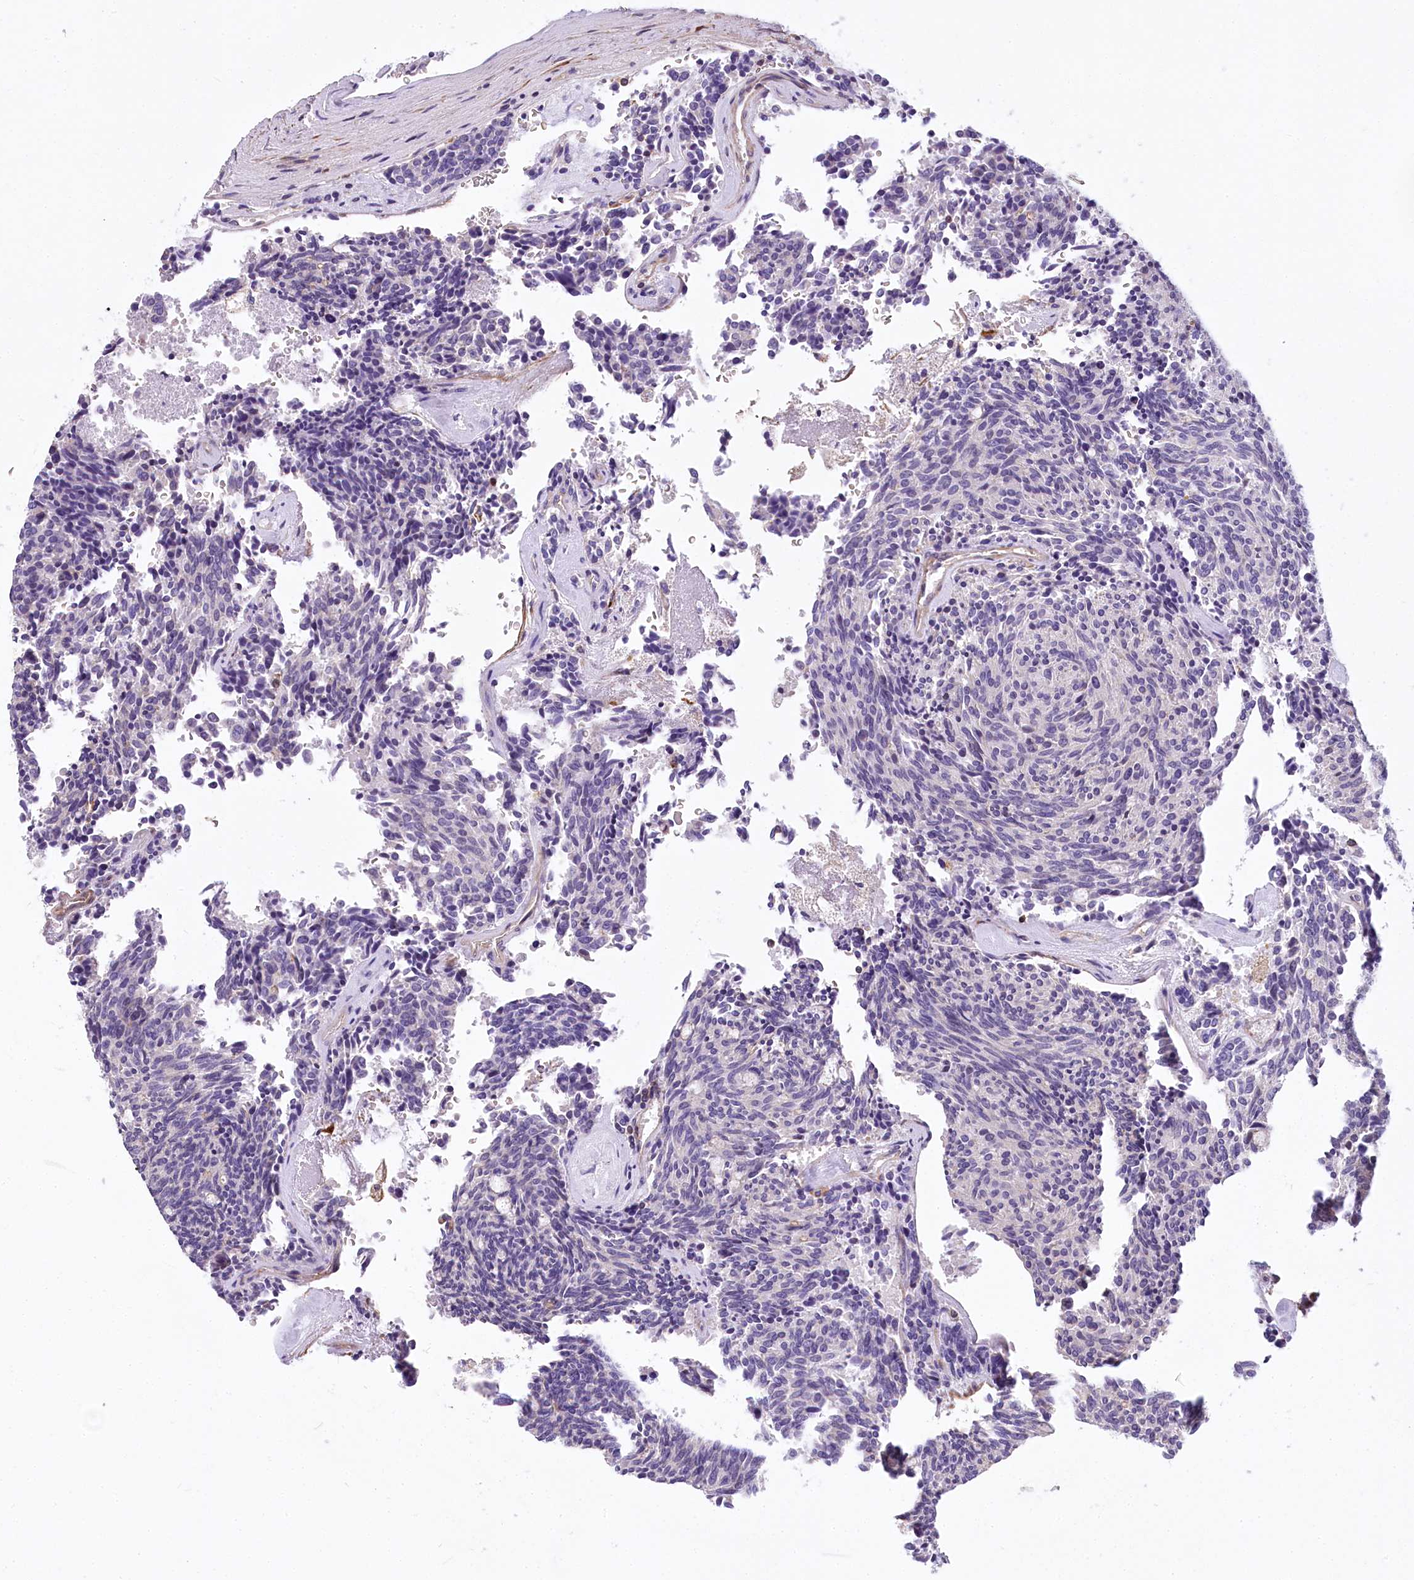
{"staining": {"intensity": "negative", "quantity": "none", "location": "none"}, "tissue": "carcinoid", "cell_type": "Tumor cells", "image_type": "cancer", "snomed": [{"axis": "morphology", "description": "Carcinoid, malignant, NOS"}, {"axis": "topography", "description": "Pancreas"}], "caption": "This is a histopathology image of IHC staining of carcinoid (malignant), which shows no positivity in tumor cells. The staining is performed using DAB (3,3'-diaminobenzidine) brown chromogen with nuclei counter-stained in using hematoxylin.", "gene": "DPP3", "patient": {"sex": "female", "age": 54}}